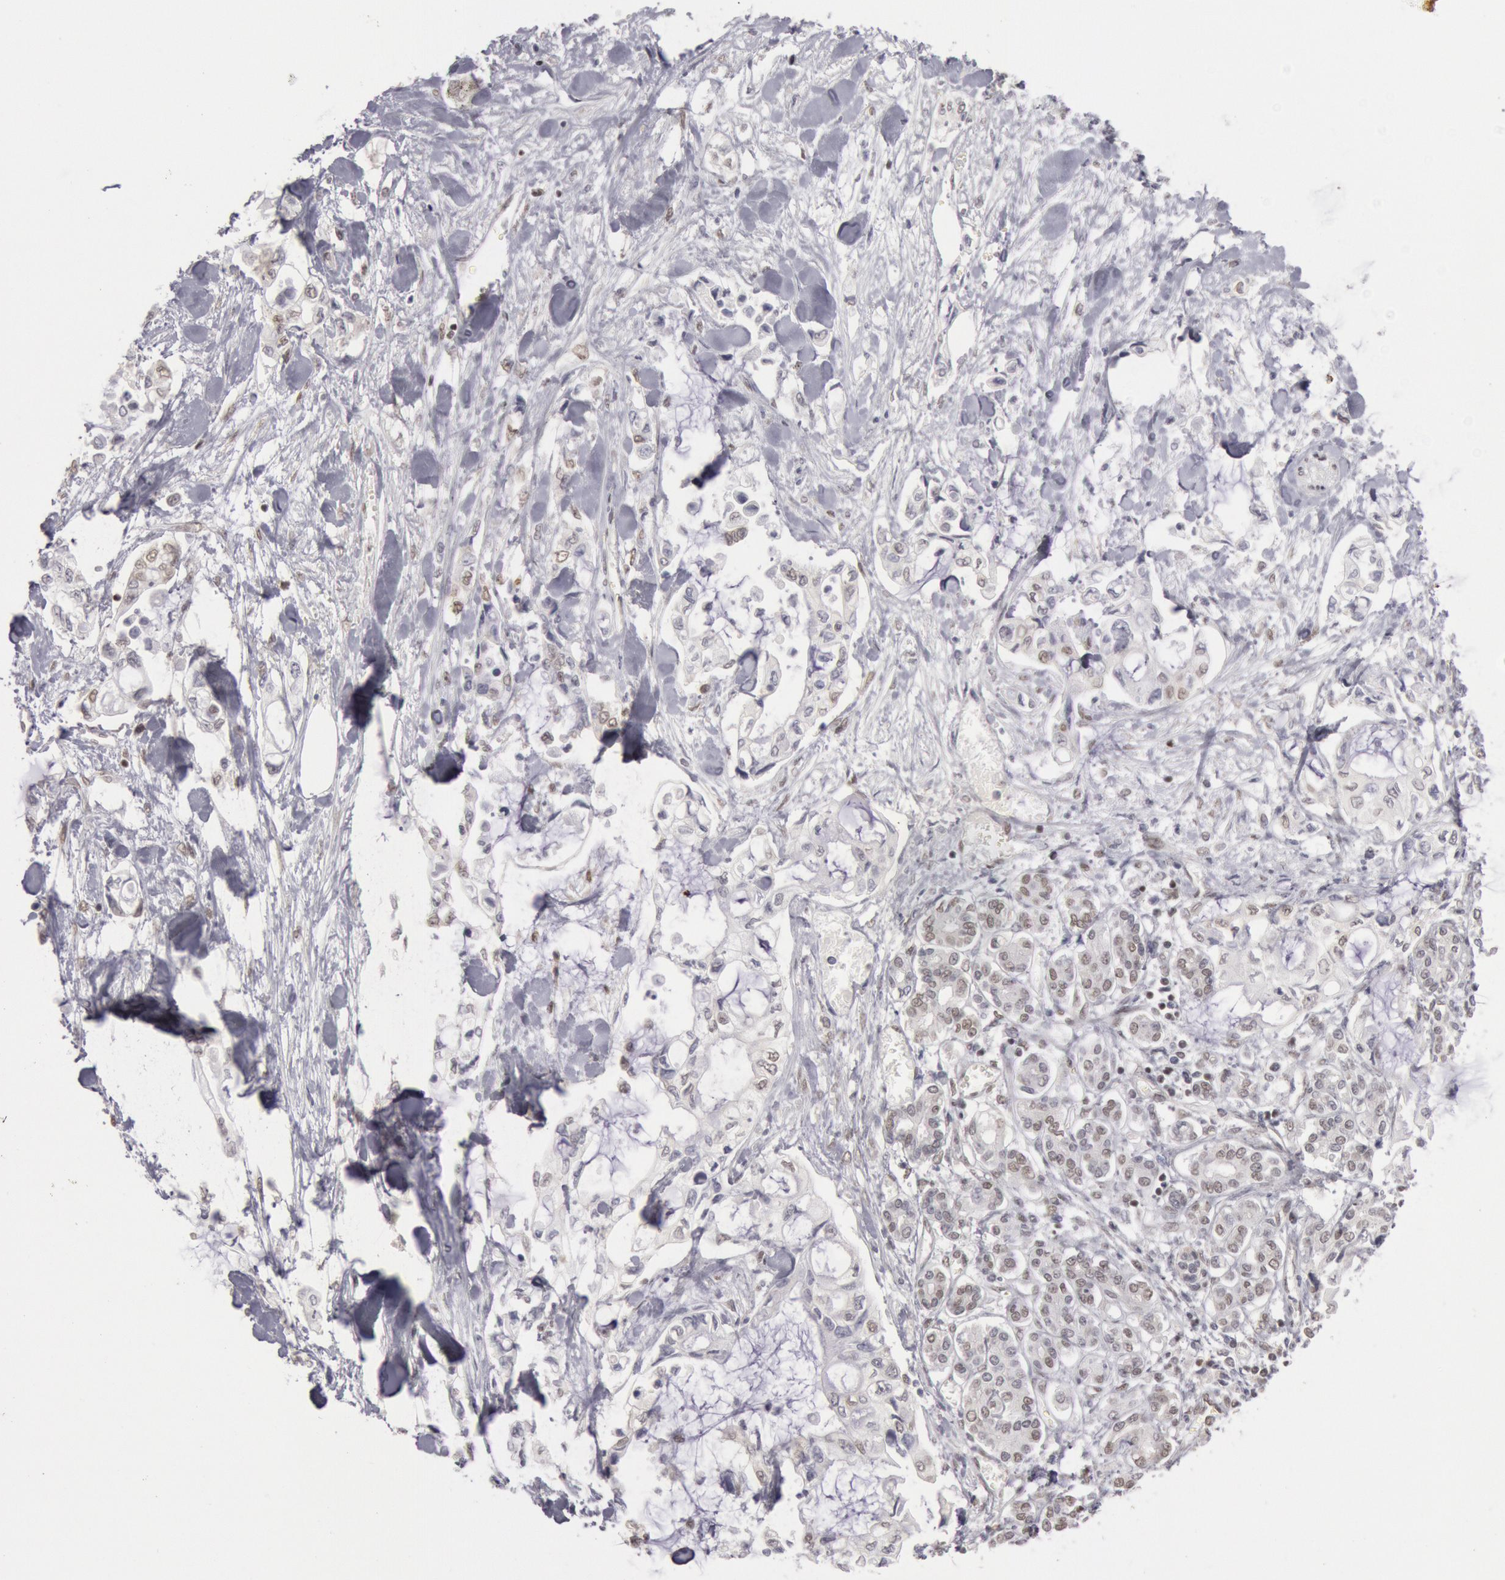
{"staining": {"intensity": "weak", "quantity": "<25%", "location": "nuclear"}, "tissue": "pancreatic cancer", "cell_type": "Tumor cells", "image_type": "cancer", "snomed": [{"axis": "morphology", "description": "Adenocarcinoma, NOS"}, {"axis": "topography", "description": "Pancreas"}], "caption": "IHC of human adenocarcinoma (pancreatic) shows no positivity in tumor cells.", "gene": "ESS2", "patient": {"sex": "female", "age": 70}}